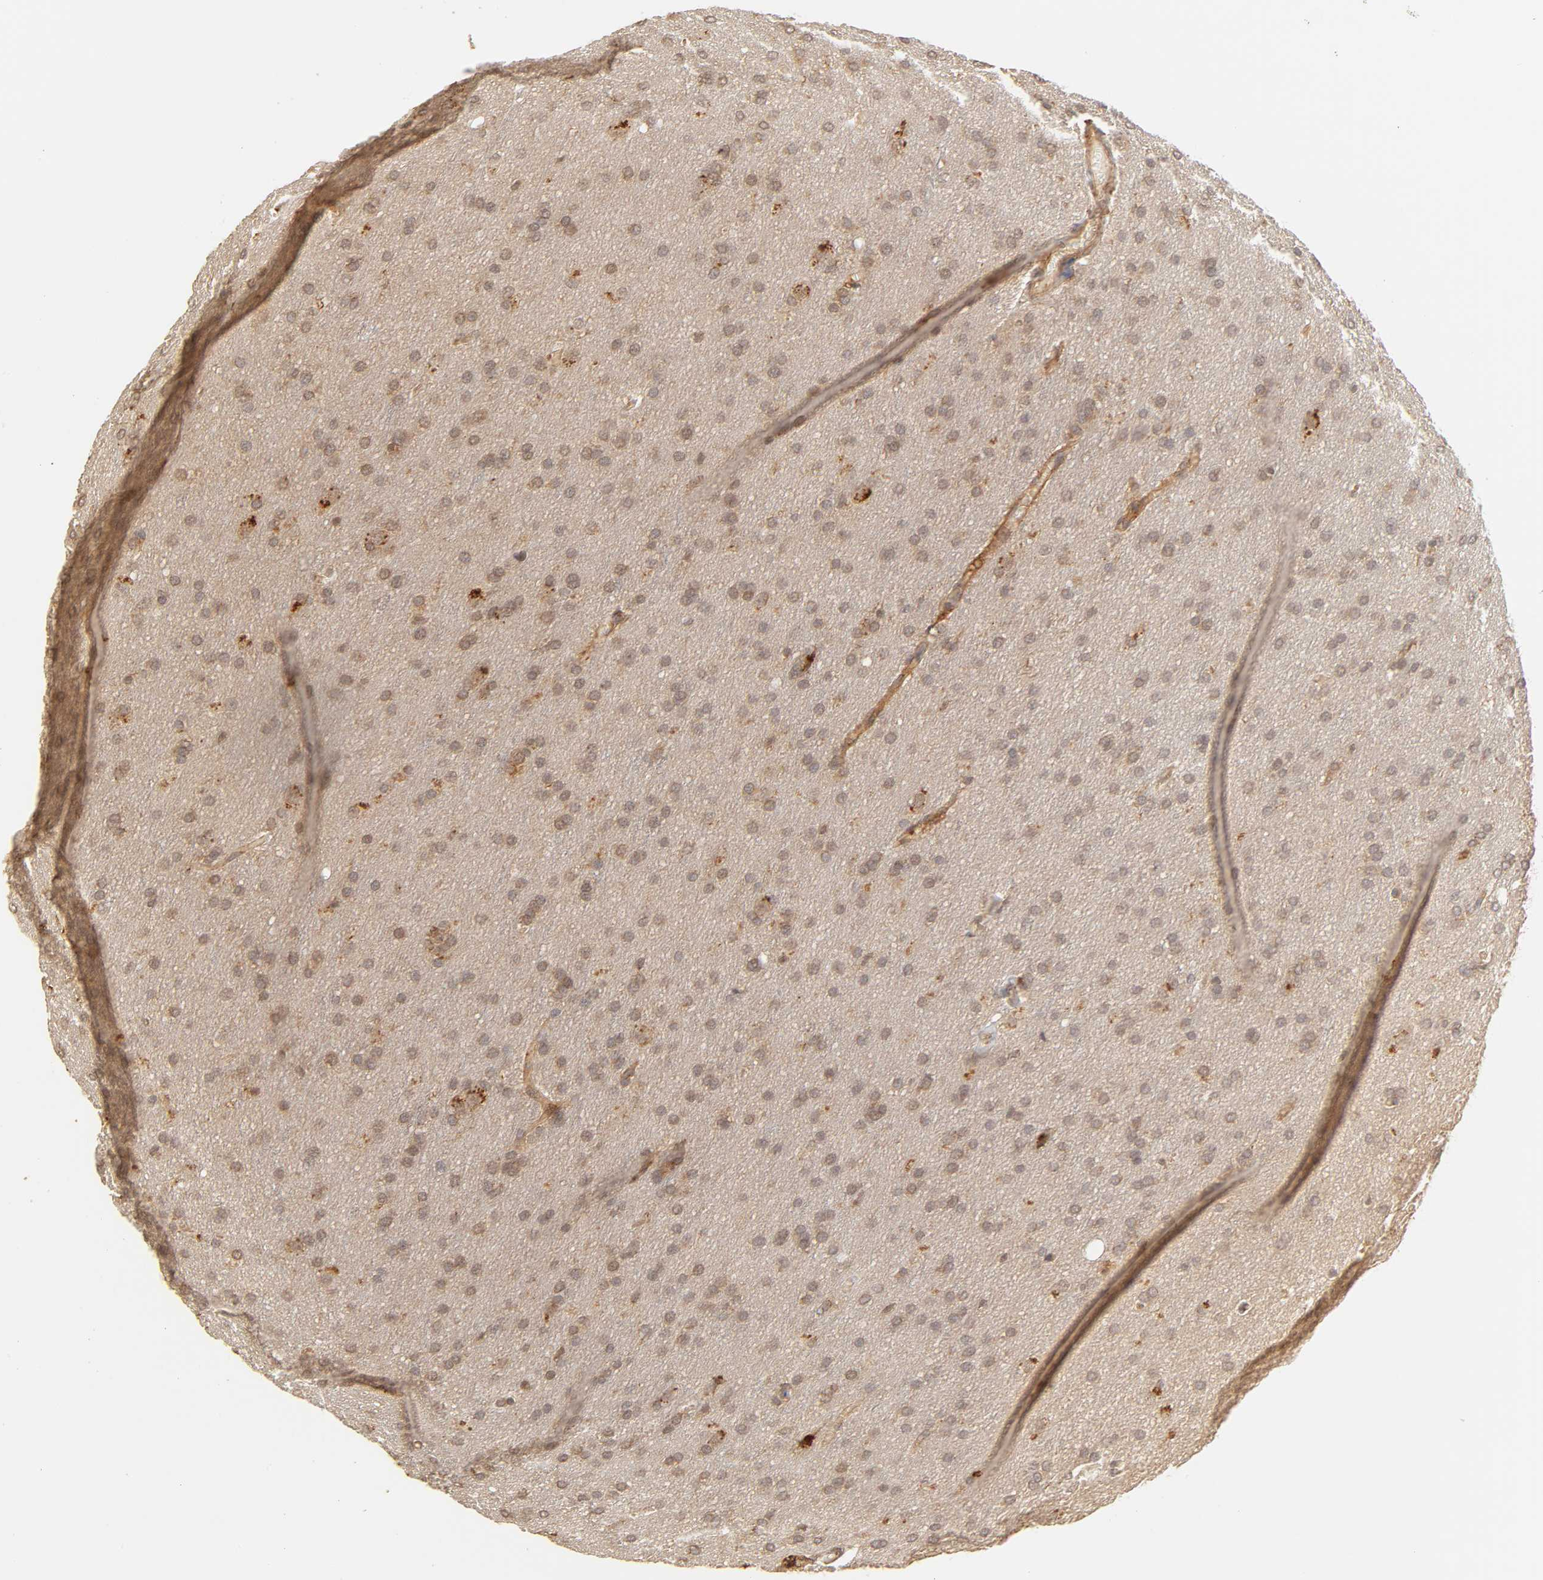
{"staining": {"intensity": "strong", "quantity": ">75%", "location": "cytoplasmic/membranous"}, "tissue": "glioma", "cell_type": "Tumor cells", "image_type": "cancer", "snomed": [{"axis": "morphology", "description": "Glioma, malignant, Low grade"}, {"axis": "topography", "description": "Brain"}], "caption": "There is high levels of strong cytoplasmic/membranous expression in tumor cells of malignant low-grade glioma, as demonstrated by immunohistochemical staining (brown color).", "gene": "EPS8", "patient": {"sex": "female", "age": 32}}